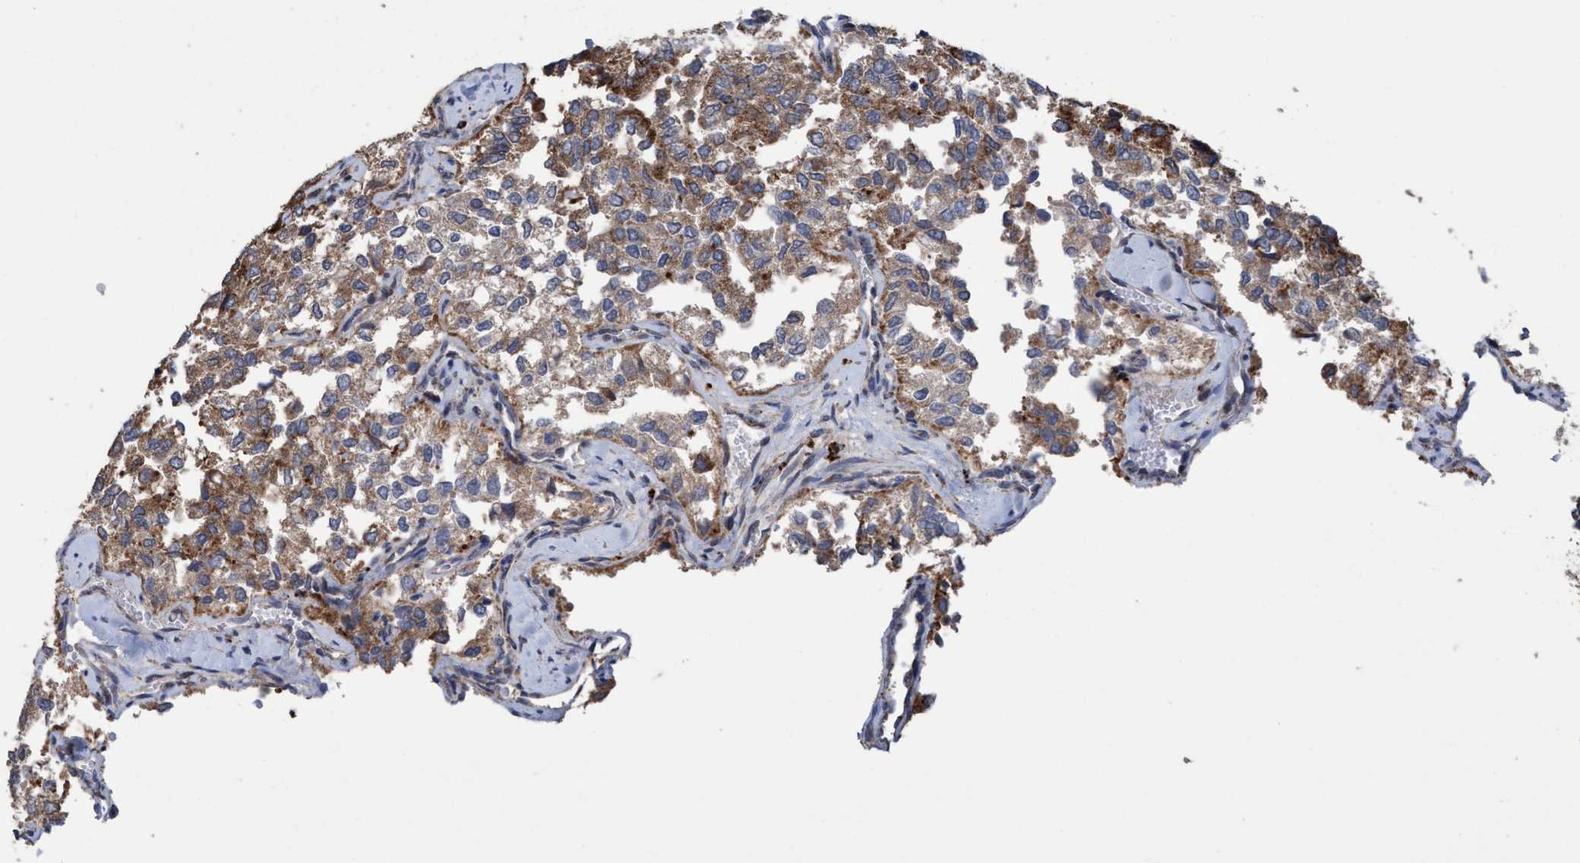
{"staining": {"intensity": "moderate", "quantity": ">75%", "location": "cytoplasmic/membranous"}, "tissue": "thyroid cancer", "cell_type": "Tumor cells", "image_type": "cancer", "snomed": [{"axis": "morphology", "description": "Follicular adenoma carcinoma, NOS"}, {"axis": "topography", "description": "Thyroid gland"}], "caption": "Immunohistochemistry (IHC) of thyroid cancer (follicular adenoma carcinoma) displays medium levels of moderate cytoplasmic/membranous expression in approximately >75% of tumor cells. Using DAB (3,3'-diaminobenzidine) (brown) and hematoxylin (blue) stains, captured at high magnification using brightfield microscopy.", "gene": "BBS9", "patient": {"sex": "male", "age": 75}}